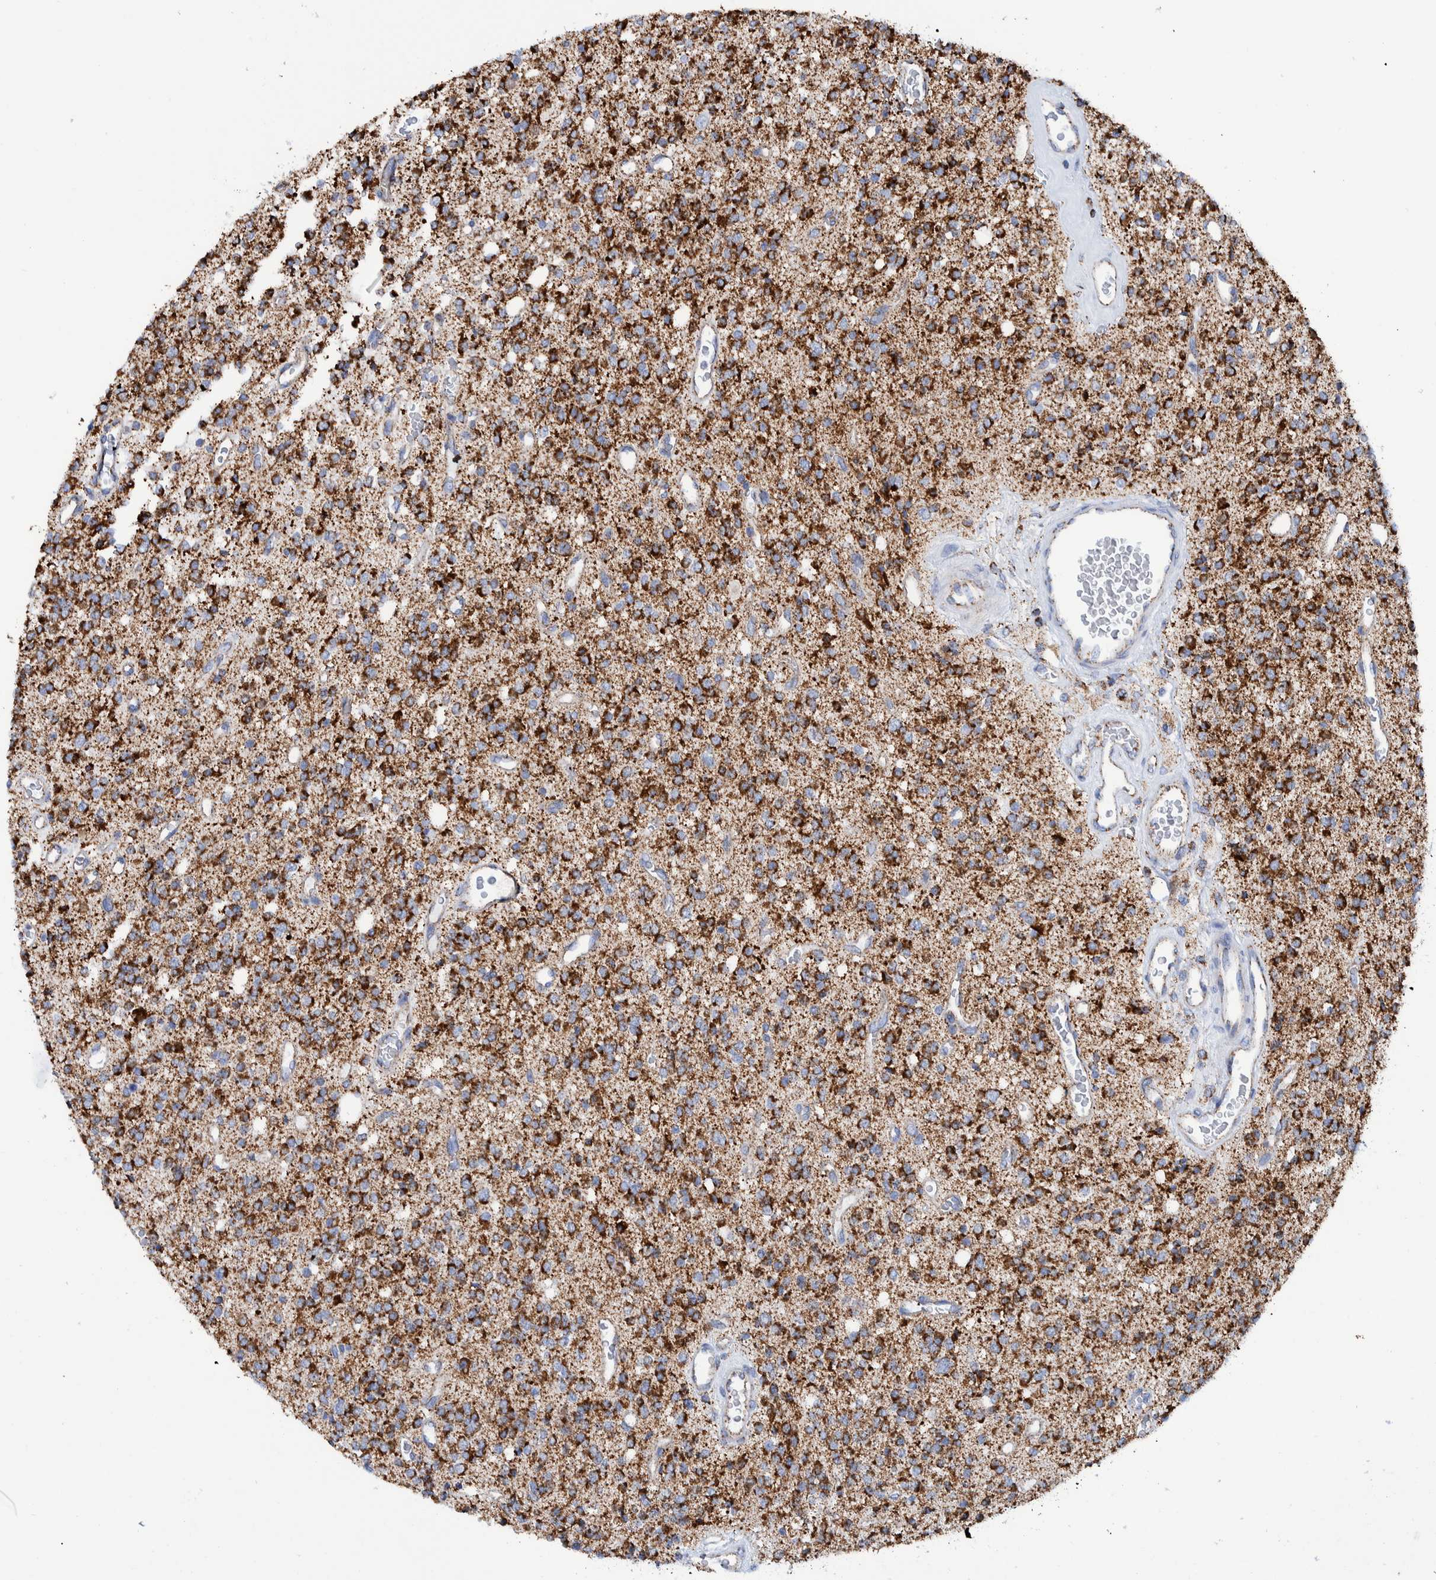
{"staining": {"intensity": "moderate", "quantity": ">75%", "location": "cytoplasmic/membranous"}, "tissue": "glioma", "cell_type": "Tumor cells", "image_type": "cancer", "snomed": [{"axis": "morphology", "description": "Glioma, malignant, High grade"}, {"axis": "topography", "description": "Brain"}], "caption": "Protein staining of glioma tissue reveals moderate cytoplasmic/membranous expression in about >75% of tumor cells. The protein of interest is stained brown, and the nuclei are stained in blue (DAB IHC with brightfield microscopy, high magnification).", "gene": "DECR1", "patient": {"sex": "male", "age": 34}}